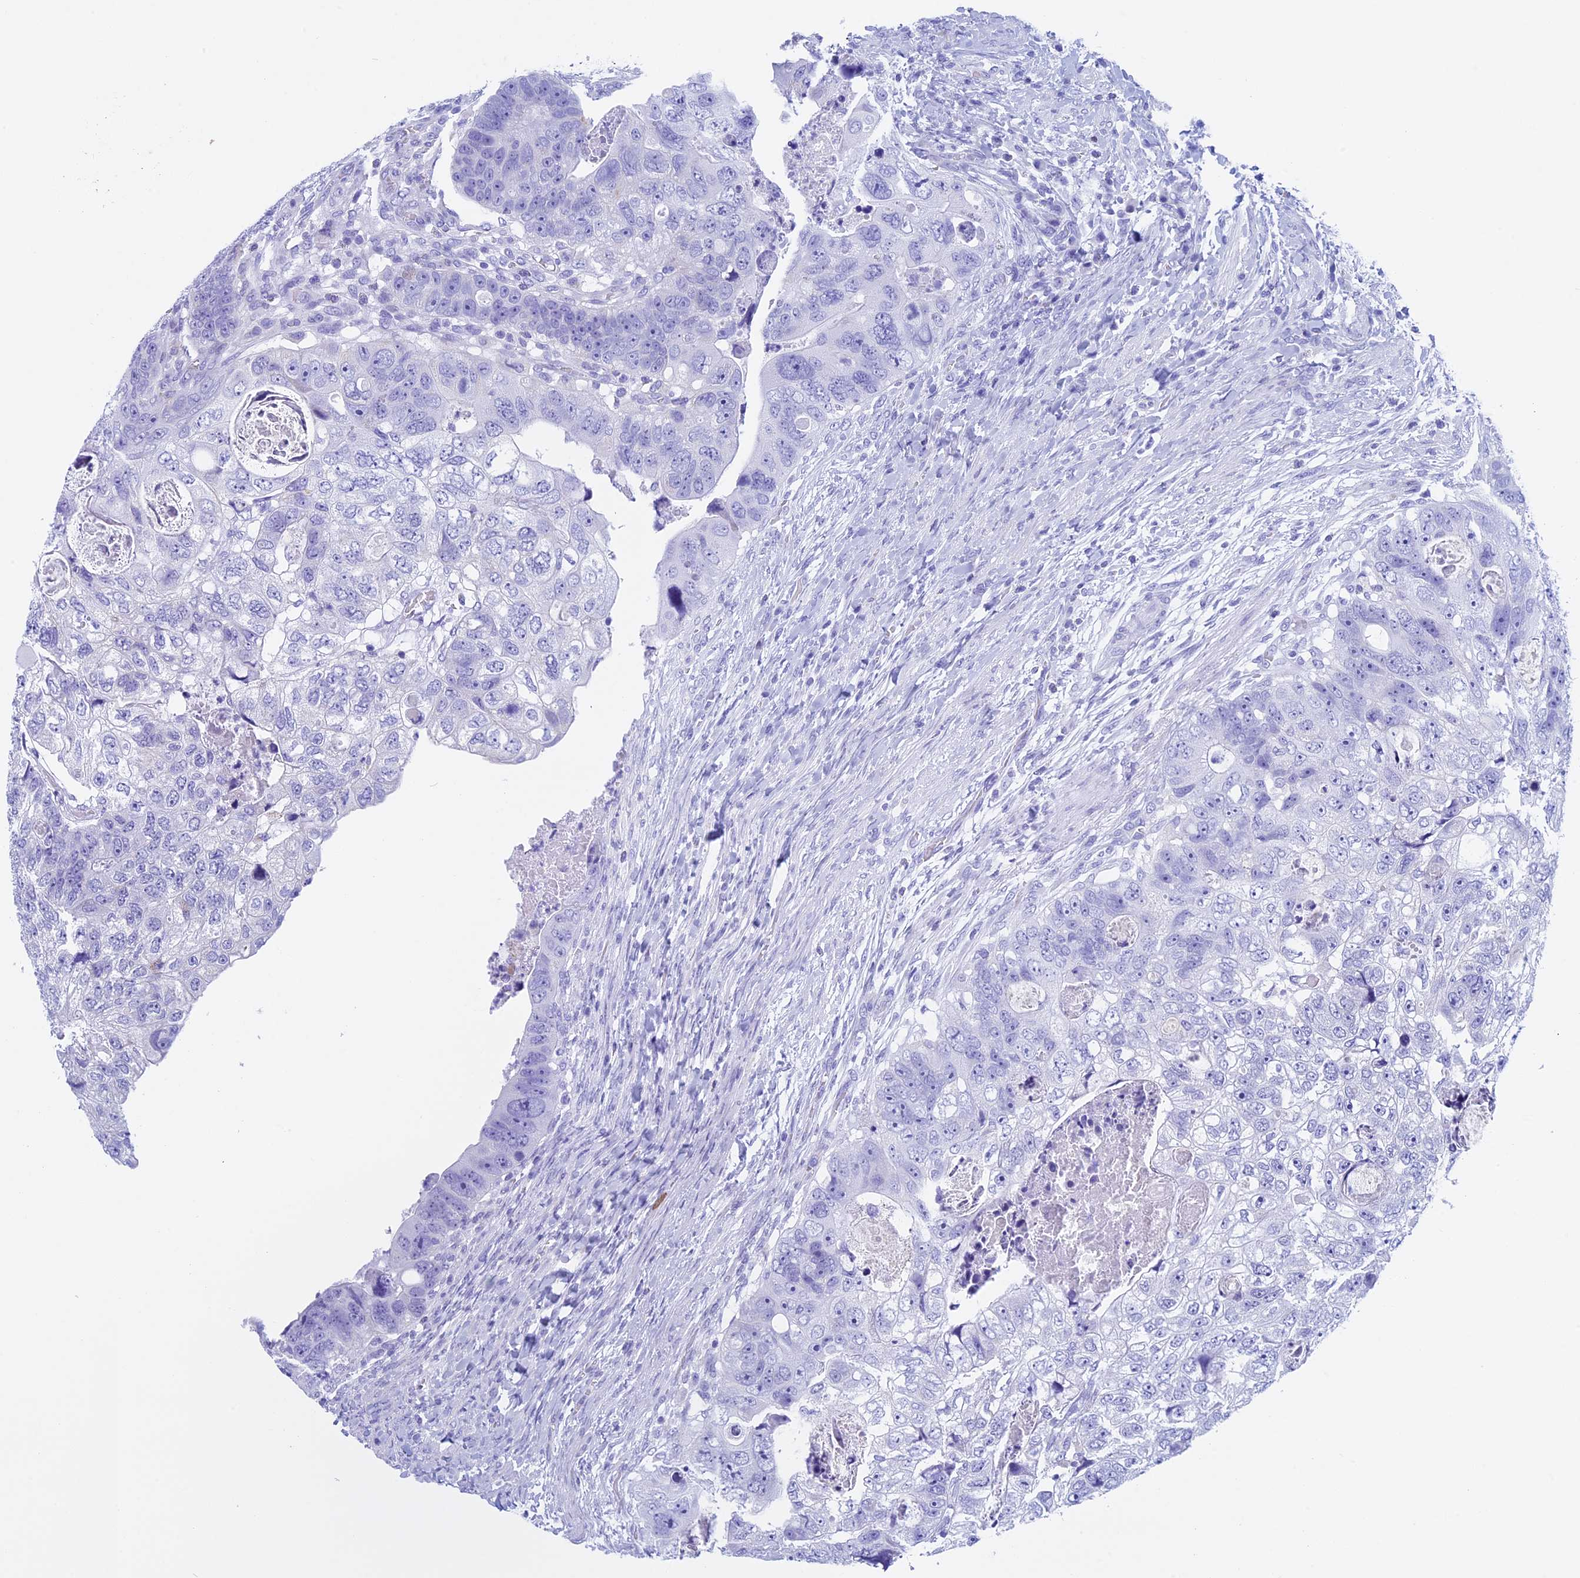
{"staining": {"intensity": "negative", "quantity": "none", "location": "none"}, "tissue": "colorectal cancer", "cell_type": "Tumor cells", "image_type": "cancer", "snomed": [{"axis": "morphology", "description": "Adenocarcinoma, NOS"}, {"axis": "topography", "description": "Rectum"}], "caption": "Human colorectal cancer (adenocarcinoma) stained for a protein using immunohistochemistry exhibits no positivity in tumor cells.", "gene": "FAM169A", "patient": {"sex": "male", "age": 59}}